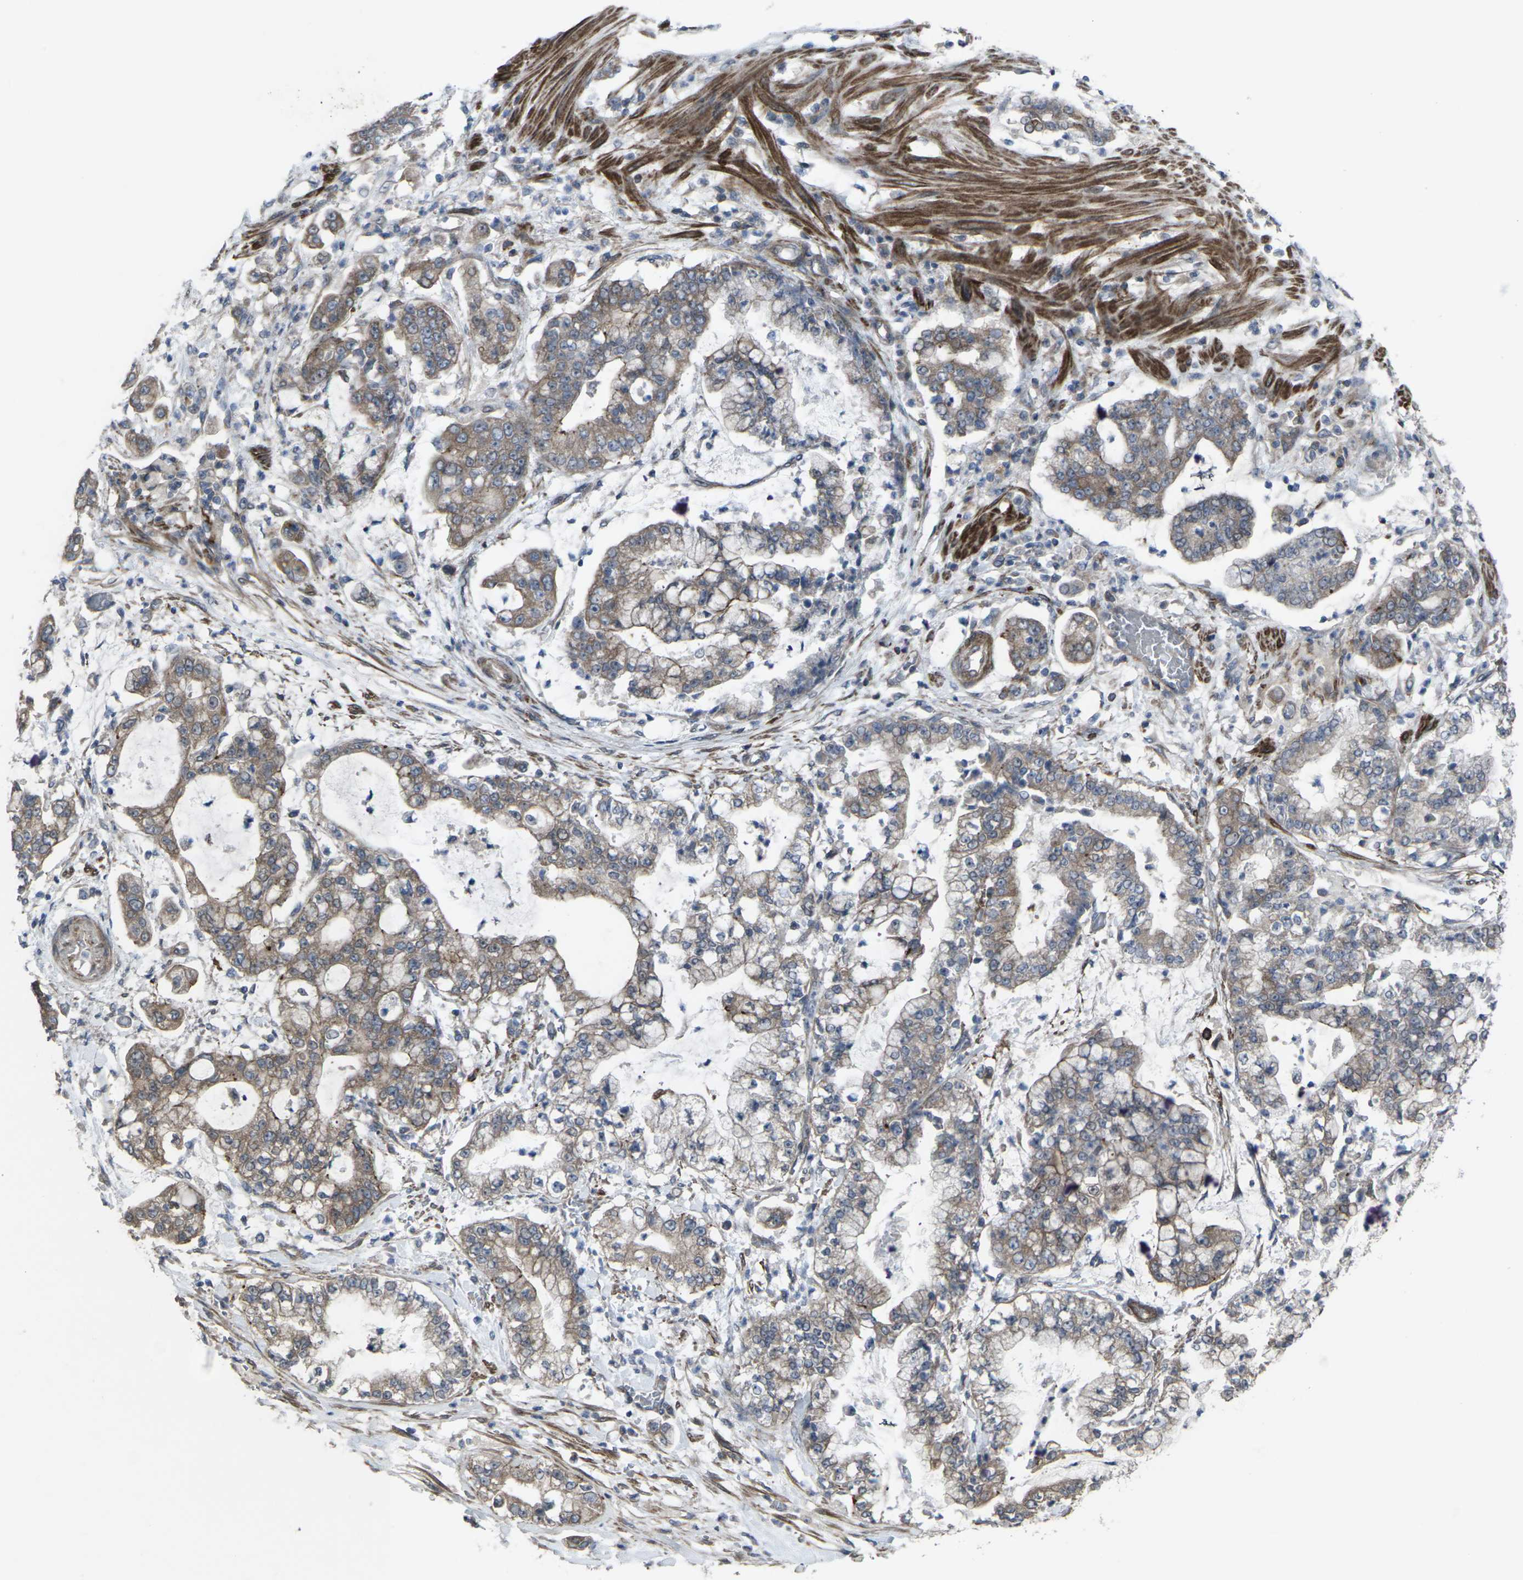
{"staining": {"intensity": "moderate", "quantity": ">75%", "location": "cytoplasmic/membranous"}, "tissue": "stomach cancer", "cell_type": "Tumor cells", "image_type": "cancer", "snomed": [{"axis": "morphology", "description": "Adenocarcinoma, NOS"}, {"axis": "topography", "description": "Stomach"}], "caption": "Immunohistochemical staining of stomach cancer reveals moderate cytoplasmic/membranous protein expression in about >75% of tumor cells.", "gene": "CCR10", "patient": {"sex": "male", "age": 76}}